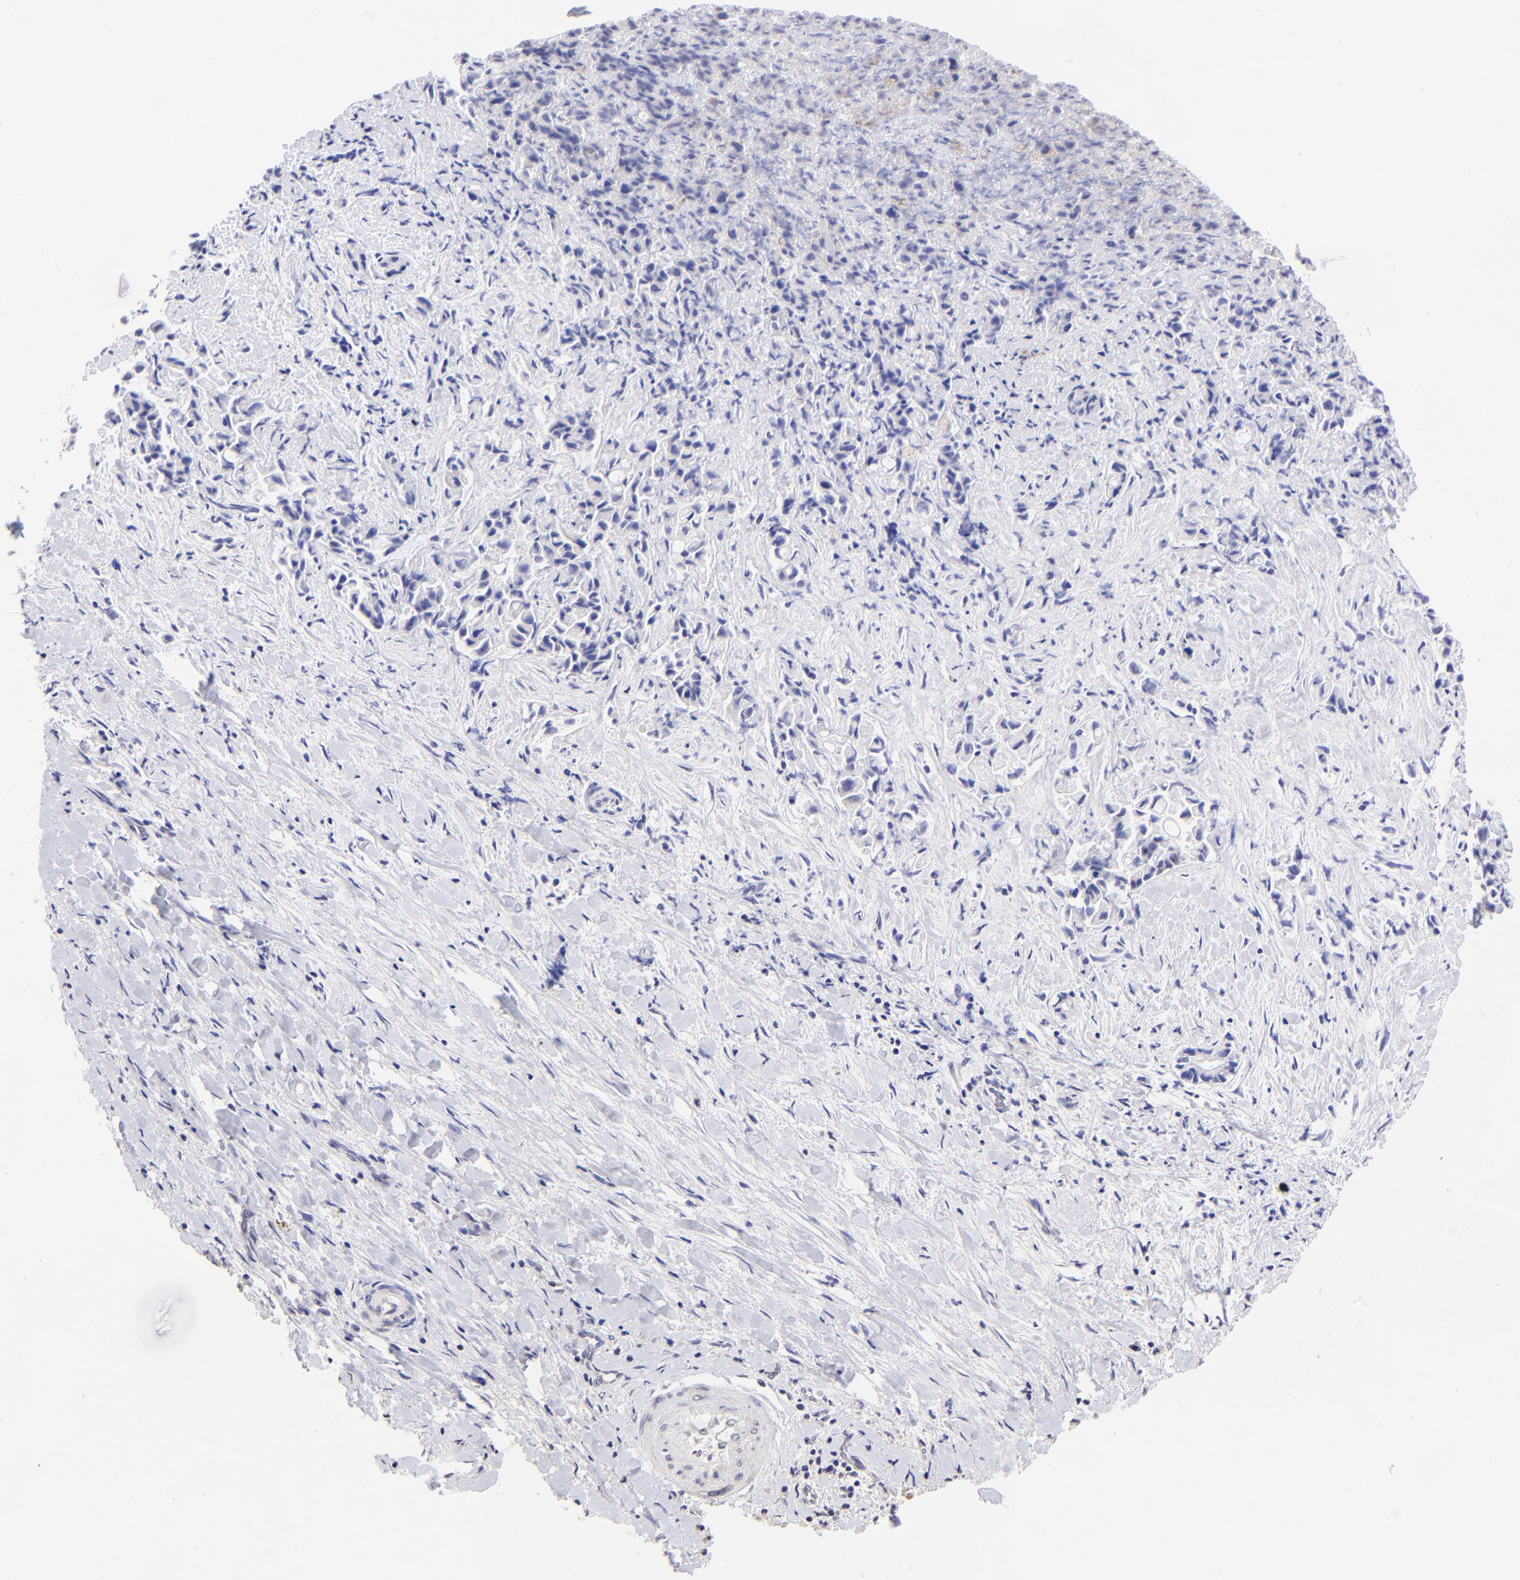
{"staining": {"intensity": "negative", "quantity": "none", "location": "none"}, "tissue": "liver cancer", "cell_type": "Tumor cells", "image_type": "cancer", "snomed": [{"axis": "morphology", "description": "Cholangiocarcinoma"}, {"axis": "topography", "description": "Liver"}], "caption": "Image shows no significant protein staining in tumor cells of liver cholangiocarcinoma.", "gene": "DNMT1", "patient": {"sex": "male", "age": 57}}